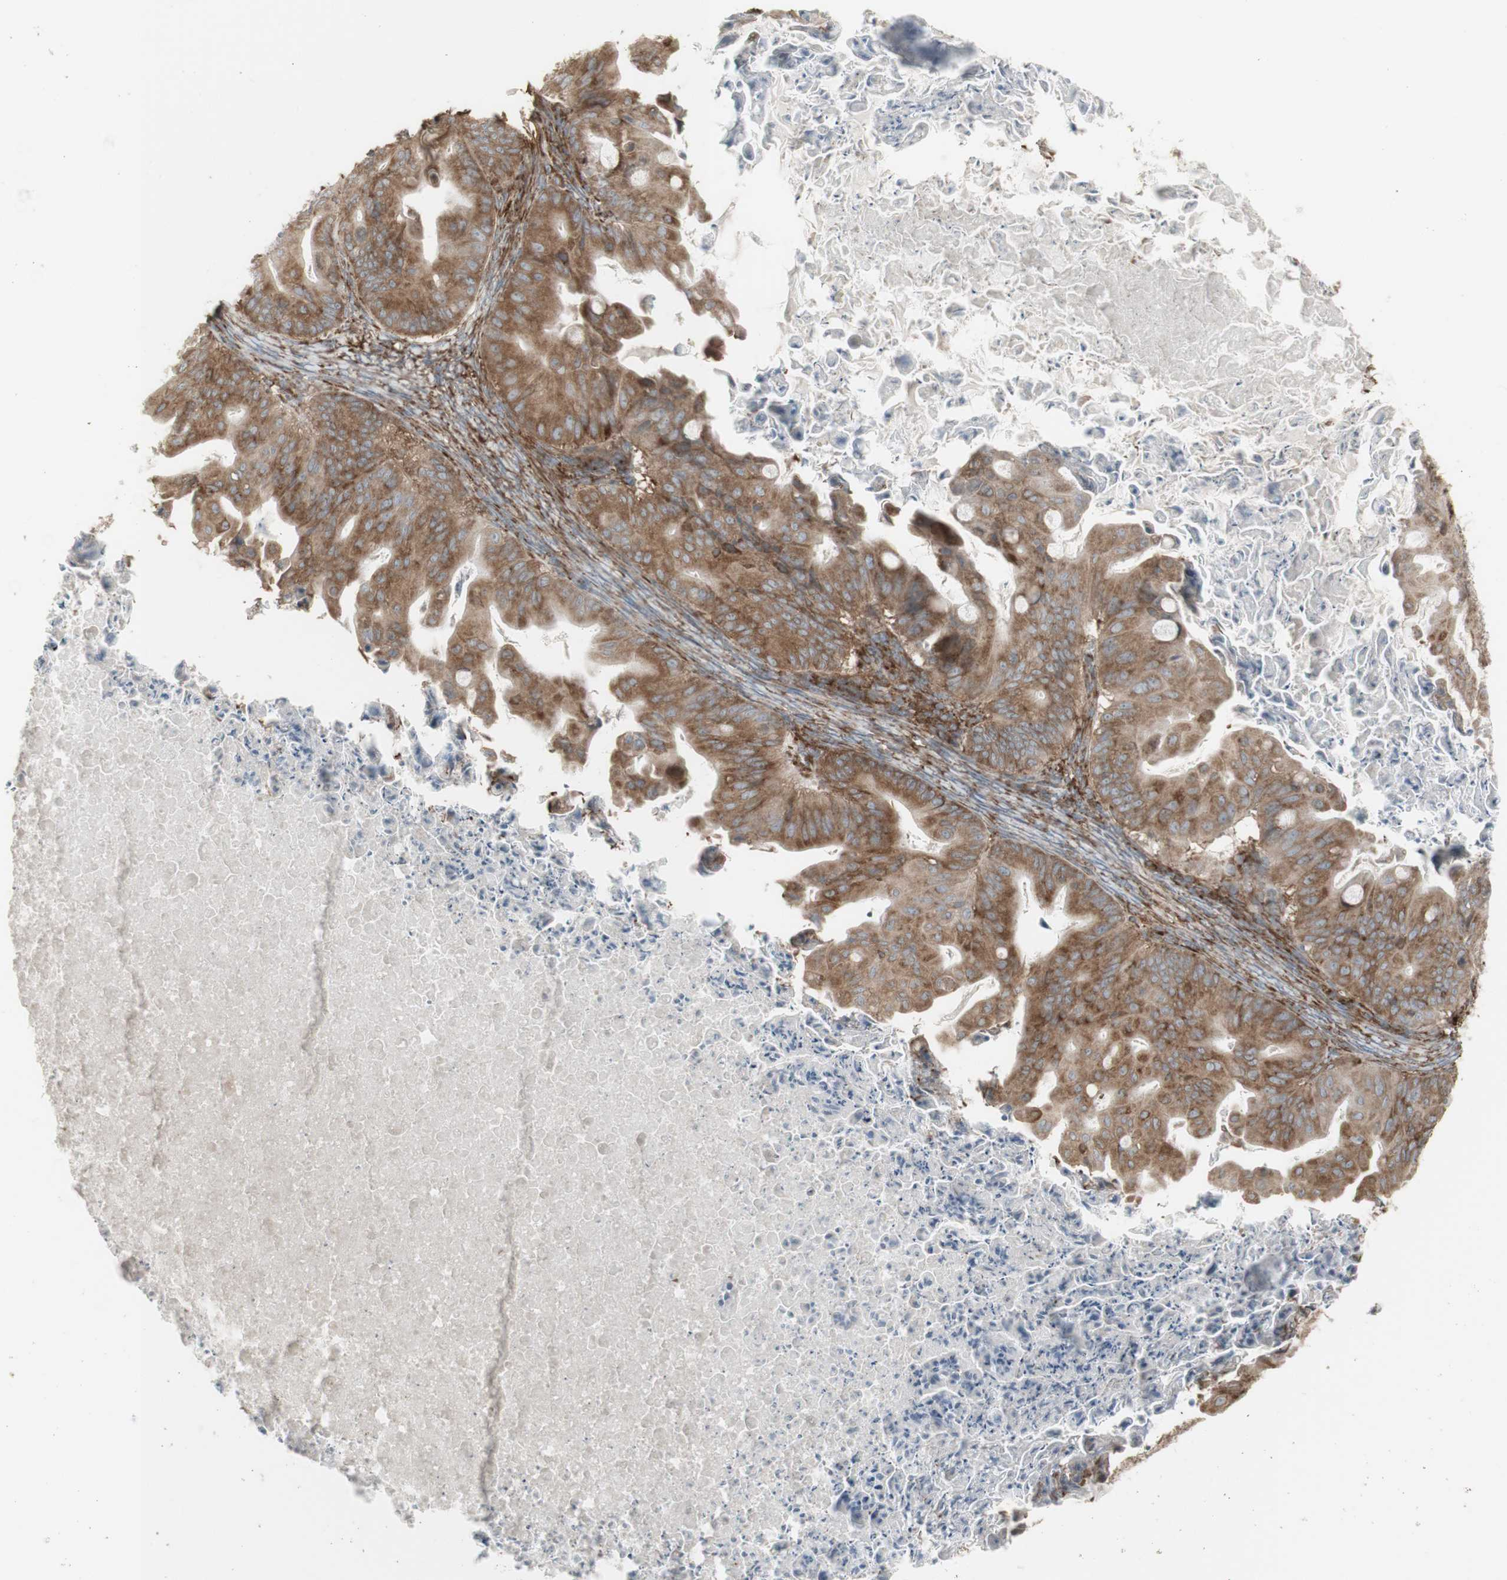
{"staining": {"intensity": "moderate", "quantity": ">75%", "location": "cytoplasmic/membranous"}, "tissue": "ovarian cancer", "cell_type": "Tumor cells", "image_type": "cancer", "snomed": [{"axis": "morphology", "description": "Cystadenocarcinoma, mucinous, NOS"}, {"axis": "topography", "description": "Ovary"}], "caption": "DAB (3,3'-diaminobenzidine) immunohistochemical staining of human mucinous cystadenocarcinoma (ovarian) reveals moderate cytoplasmic/membranous protein positivity in approximately >75% of tumor cells.", "gene": "FKBP3", "patient": {"sex": "female", "age": 37}}